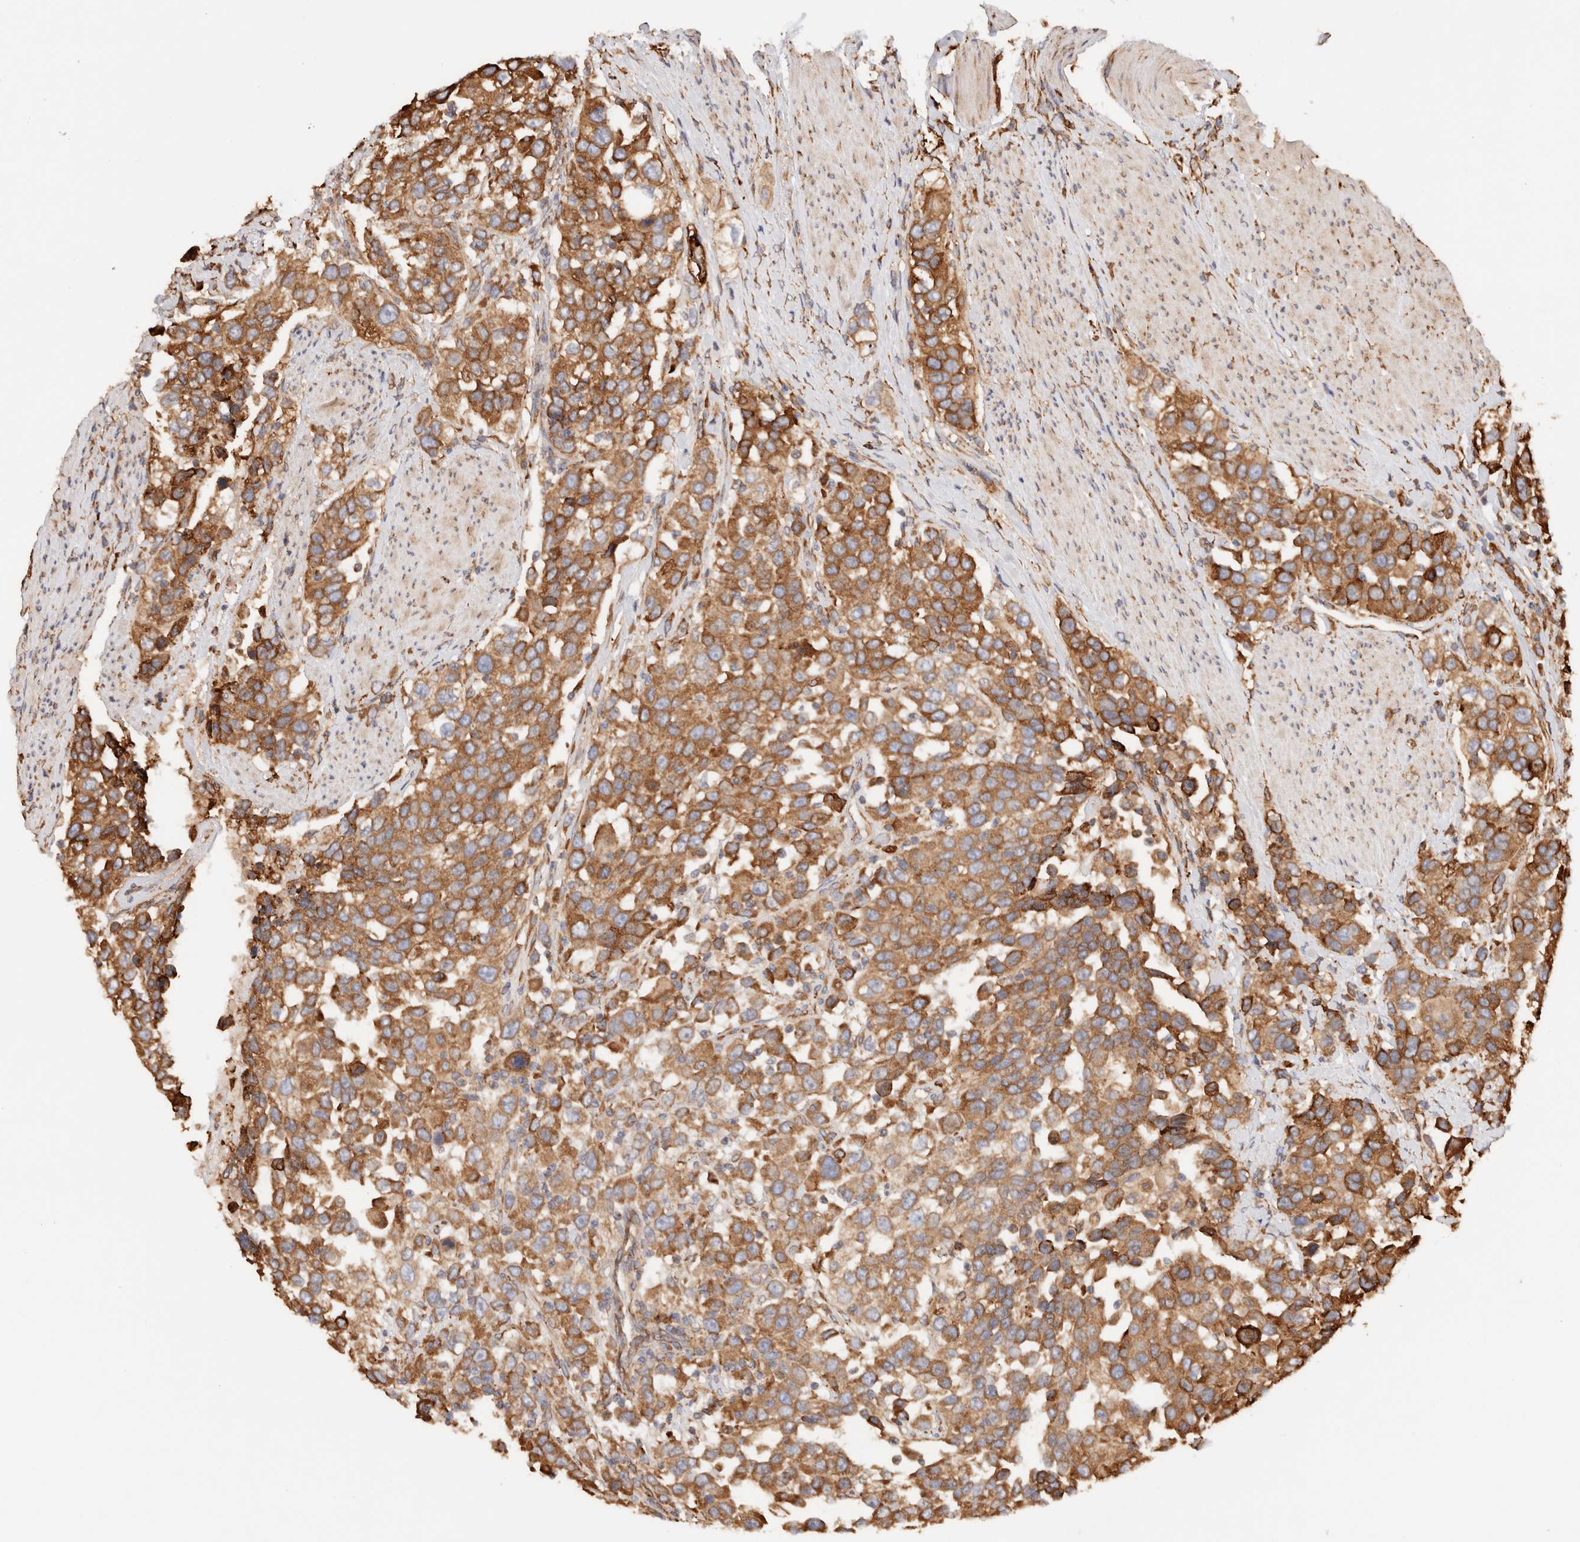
{"staining": {"intensity": "moderate", "quantity": ">75%", "location": "cytoplasmic/membranous"}, "tissue": "urothelial cancer", "cell_type": "Tumor cells", "image_type": "cancer", "snomed": [{"axis": "morphology", "description": "Urothelial carcinoma, High grade"}, {"axis": "topography", "description": "Urinary bladder"}], "caption": "Tumor cells reveal medium levels of moderate cytoplasmic/membranous positivity in about >75% of cells in high-grade urothelial carcinoma.", "gene": "FER", "patient": {"sex": "female", "age": 80}}